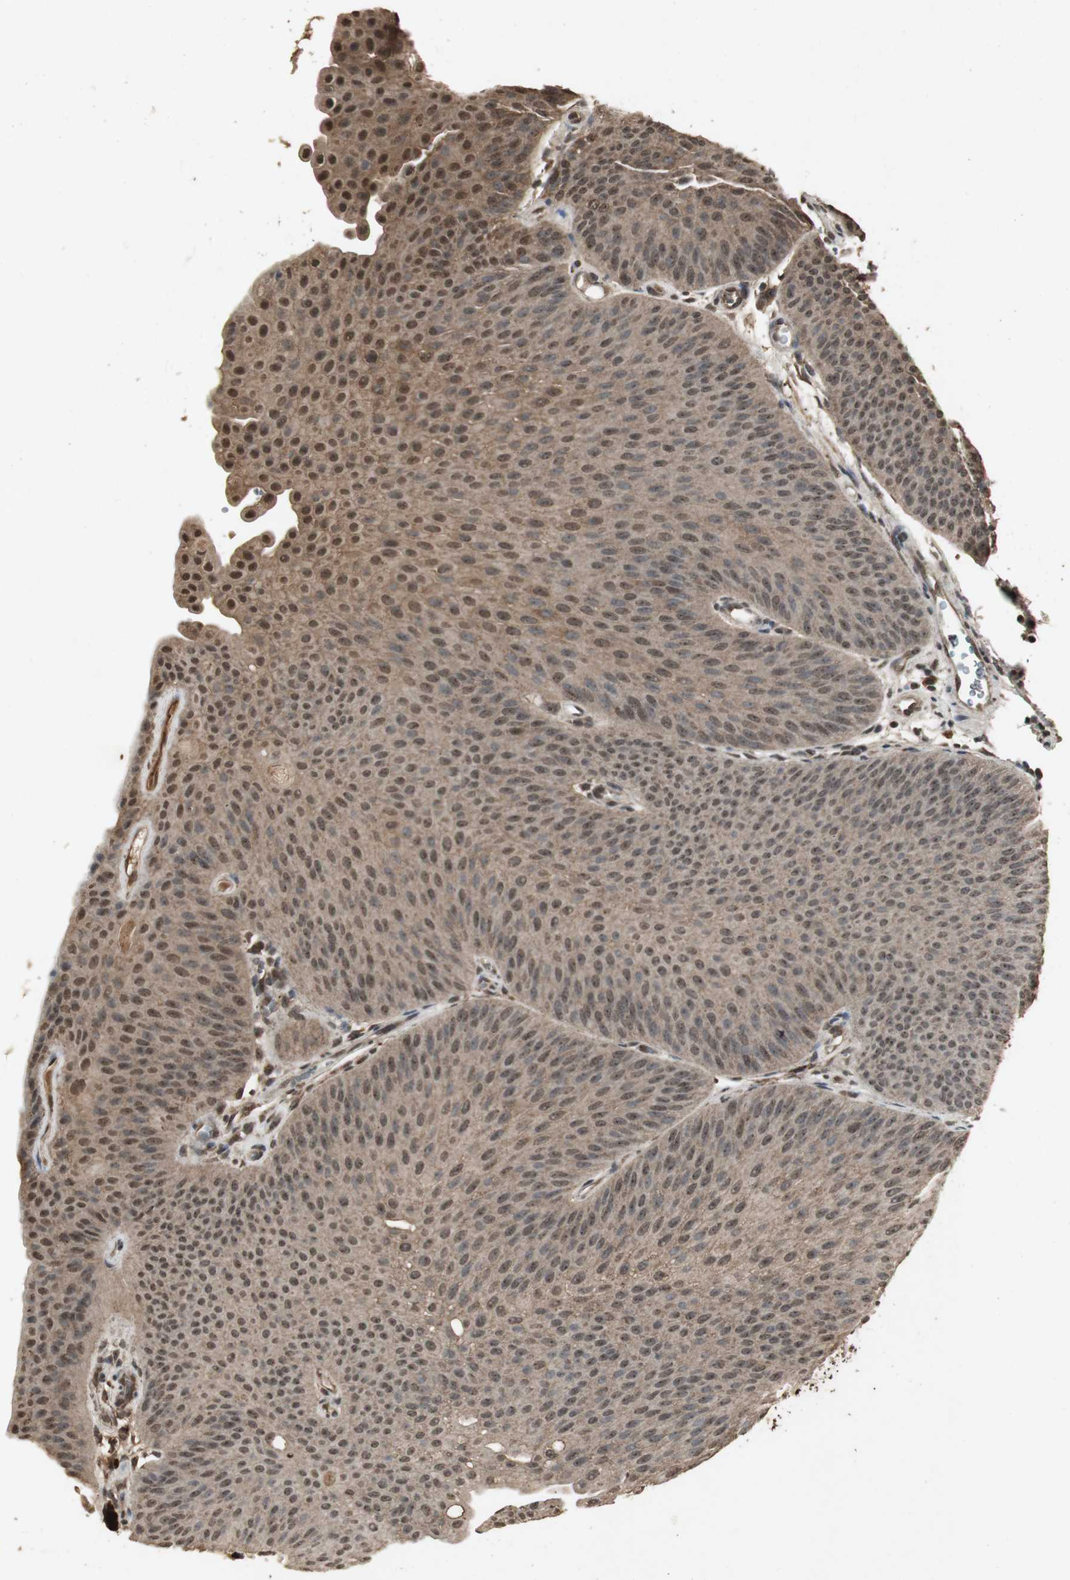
{"staining": {"intensity": "moderate", "quantity": ">75%", "location": "cytoplasmic/membranous,nuclear"}, "tissue": "urothelial cancer", "cell_type": "Tumor cells", "image_type": "cancer", "snomed": [{"axis": "morphology", "description": "Urothelial carcinoma, Low grade"}, {"axis": "topography", "description": "Urinary bladder"}], "caption": "Immunohistochemistry histopathology image of neoplastic tissue: urothelial cancer stained using immunohistochemistry (IHC) reveals medium levels of moderate protein expression localized specifically in the cytoplasmic/membranous and nuclear of tumor cells, appearing as a cytoplasmic/membranous and nuclear brown color.", "gene": "EMX1", "patient": {"sex": "female", "age": 60}}